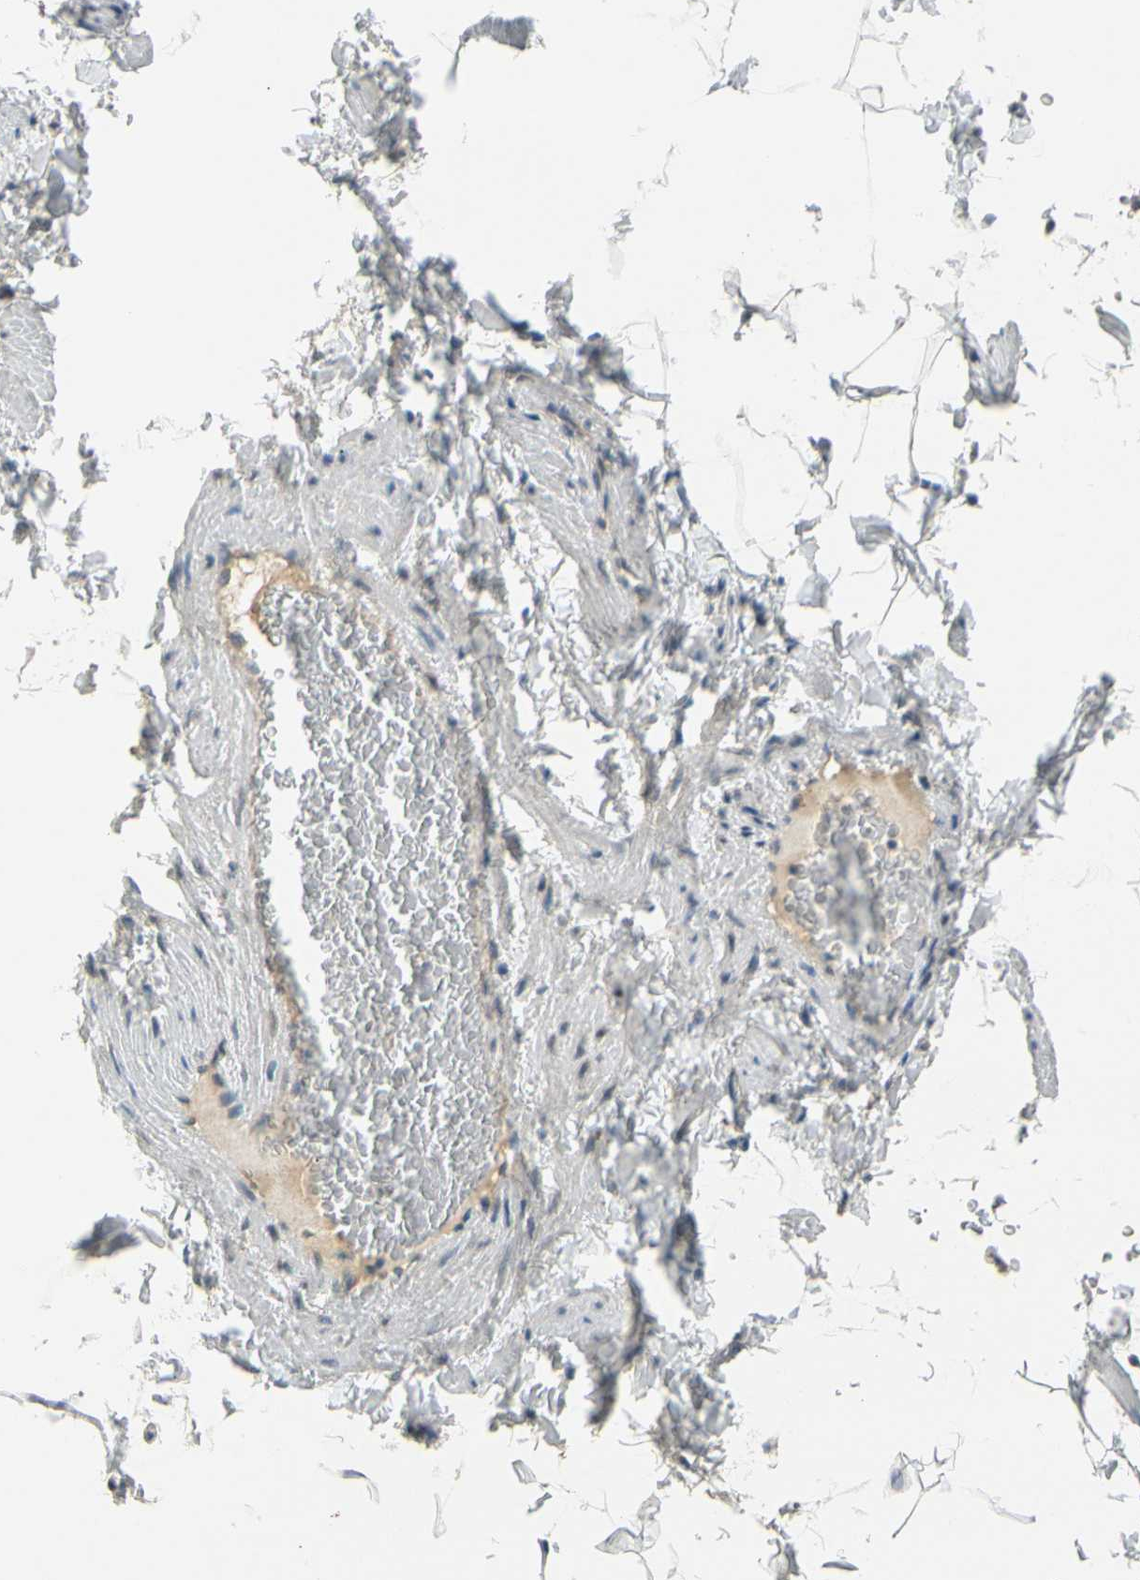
{"staining": {"intensity": "negative", "quantity": "none", "location": "none"}, "tissue": "adipose tissue", "cell_type": "Adipocytes", "image_type": "normal", "snomed": [{"axis": "morphology", "description": "Normal tissue, NOS"}, {"axis": "topography", "description": "Vascular tissue"}], "caption": "High power microscopy photomicrograph of an immunohistochemistry (IHC) micrograph of unremarkable adipose tissue, revealing no significant expression in adipocytes. (DAB IHC, high magnification).", "gene": "FHL2", "patient": {"sex": "male", "age": 41}}